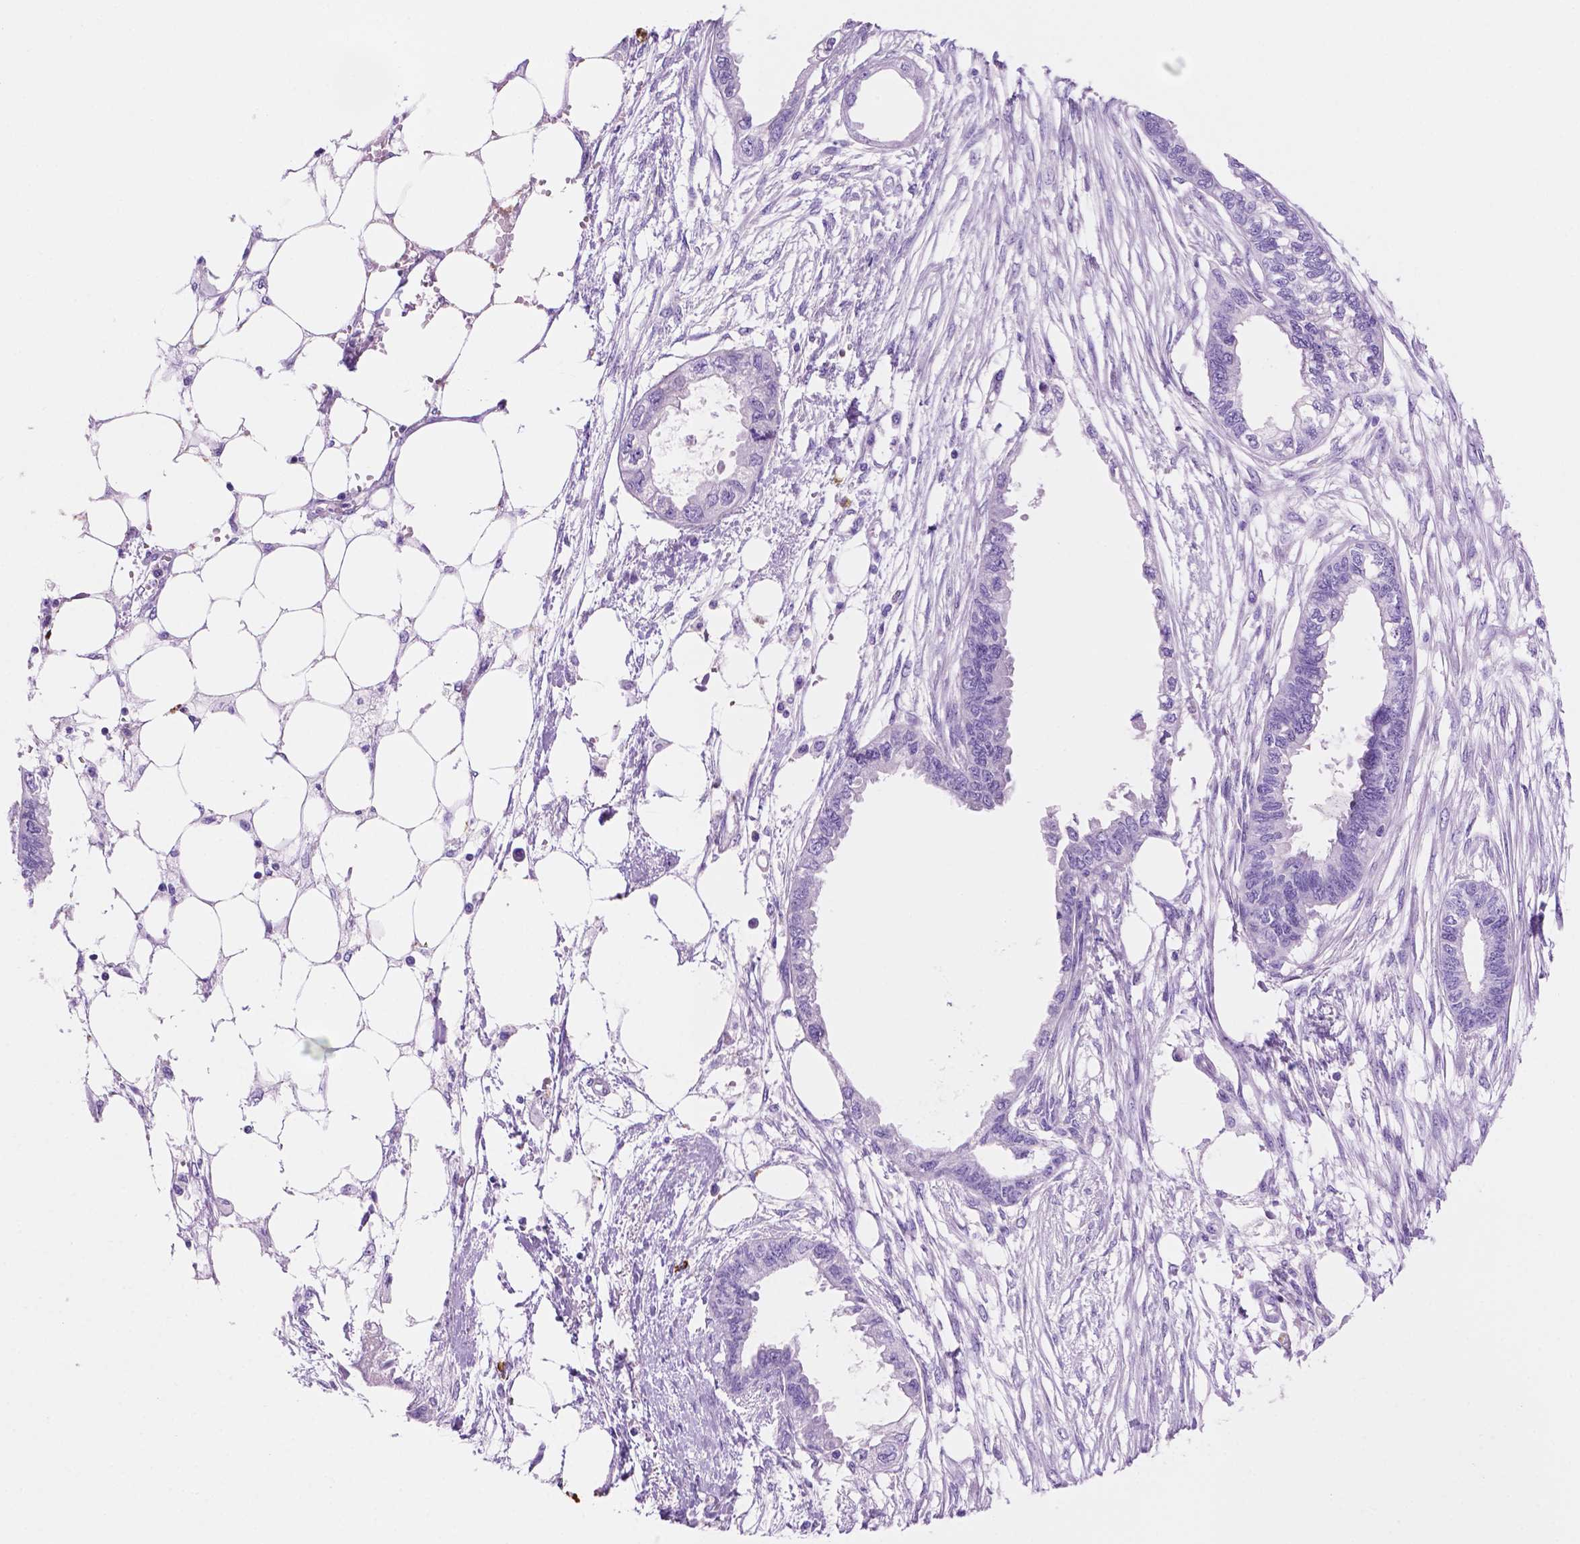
{"staining": {"intensity": "negative", "quantity": "none", "location": "none"}, "tissue": "endometrial cancer", "cell_type": "Tumor cells", "image_type": "cancer", "snomed": [{"axis": "morphology", "description": "Adenocarcinoma, NOS"}, {"axis": "morphology", "description": "Adenocarcinoma, metastatic, NOS"}, {"axis": "topography", "description": "Adipose tissue"}, {"axis": "topography", "description": "Endometrium"}], "caption": "A photomicrograph of endometrial adenocarcinoma stained for a protein shows no brown staining in tumor cells.", "gene": "FOXB2", "patient": {"sex": "female", "age": 67}}